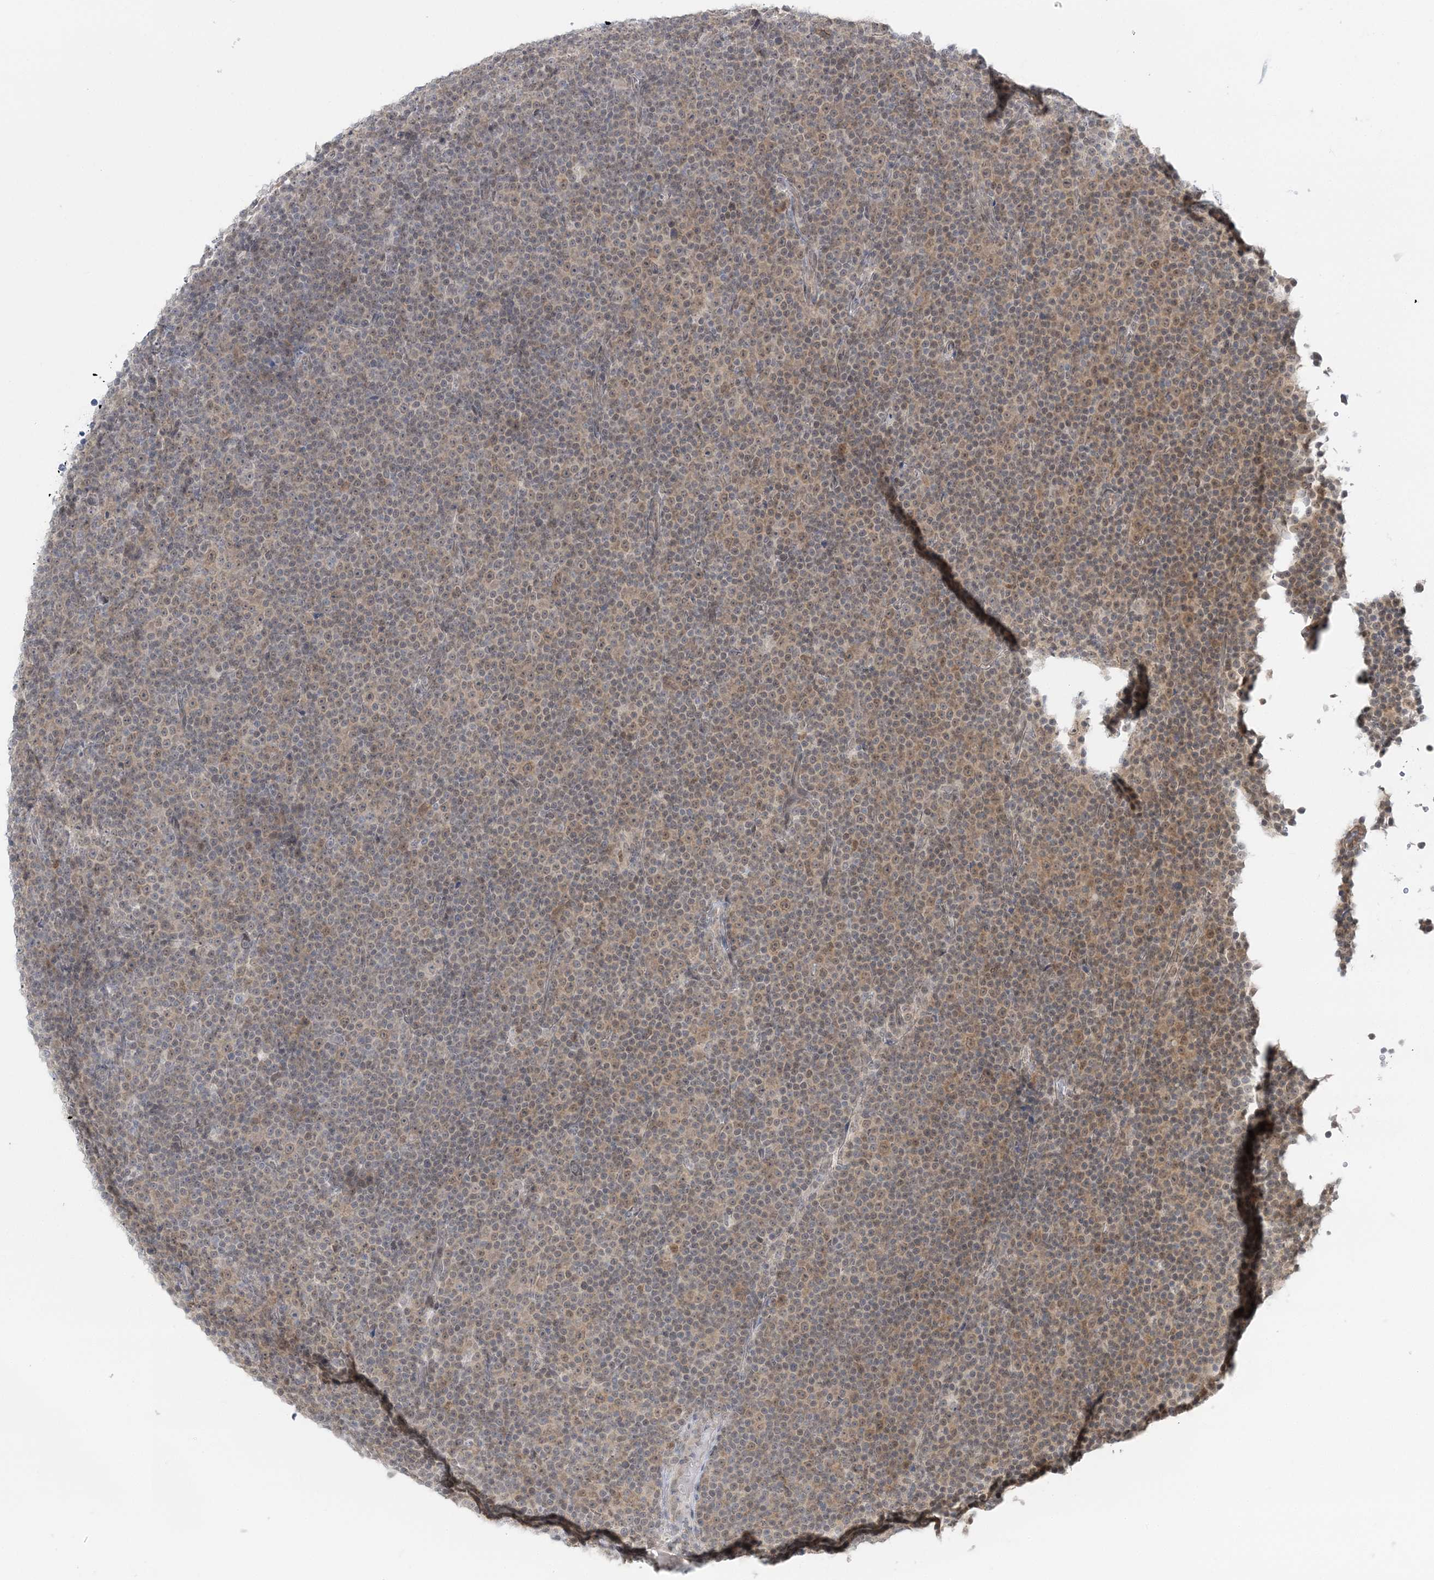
{"staining": {"intensity": "moderate", "quantity": "25%-75%", "location": "cytoplasmic/membranous"}, "tissue": "lymphoma", "cell_type": "Tumor cells", "image_type": "cancer", "snomed": [{"axis": "morphology", "description": "Malignant lymphoma, non-Hodgkin's type, Low grade"}, {"axis": "topography", "description": "Lymph node"}], "caption": "The immunohistochemical stain shows moderate cytoplasmic/membranous positivity in tumor cells of low-grade malignant lymphoma, non-Hodgkin's type tissue. (Brightfield microscopy of DAB IHC at high magnification).", "gene": "ZFAND6", "patient": {"sex": "female", "age": 67}}